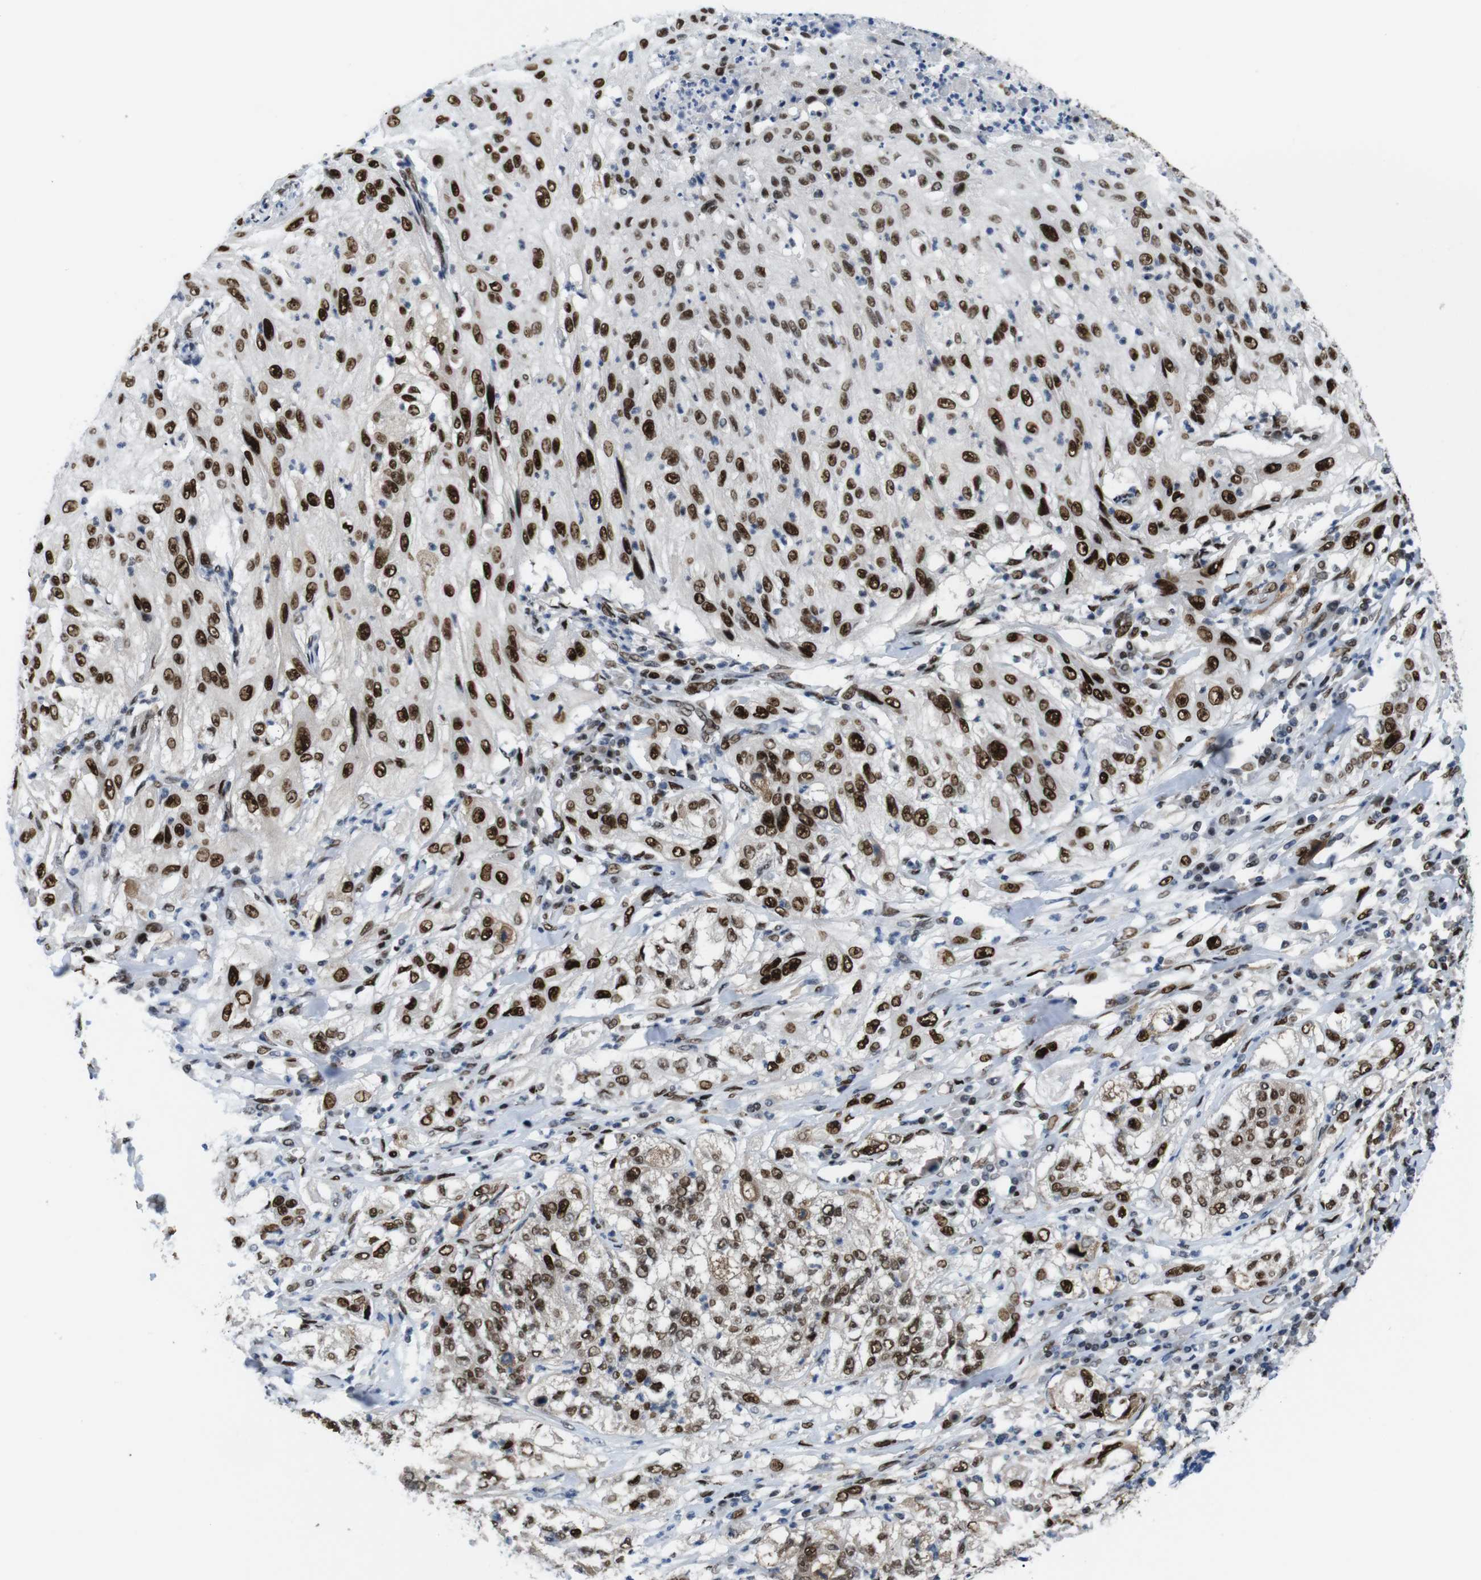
{"staining": {"intensity": "strong", "quantity": ">75%", "location": "nuclear"}, "tissue": "lung cancer", "cell_type": "Tumor cells", "image_type": "cancer", "snomed": [{"axis": "morphology", "description": "Inflammation, NOS"}, {"axis": "morphology", "description": "Squamous cell carcinoma, NOS"}, {"axis": "topography", "description": "Lymph node"}, {"axis": "topography", "description": "Soft tissue"}, {"axis": "topography", "description": "Lung"}], "caption": "About >75% of tumor cells in human squamous cell carcinoma (lung) show strong nuclear protein staining as visualized by brown immunohistochemical staining.", "gene": "PSME3", "patient": {"sex": "male", "age": 66}}